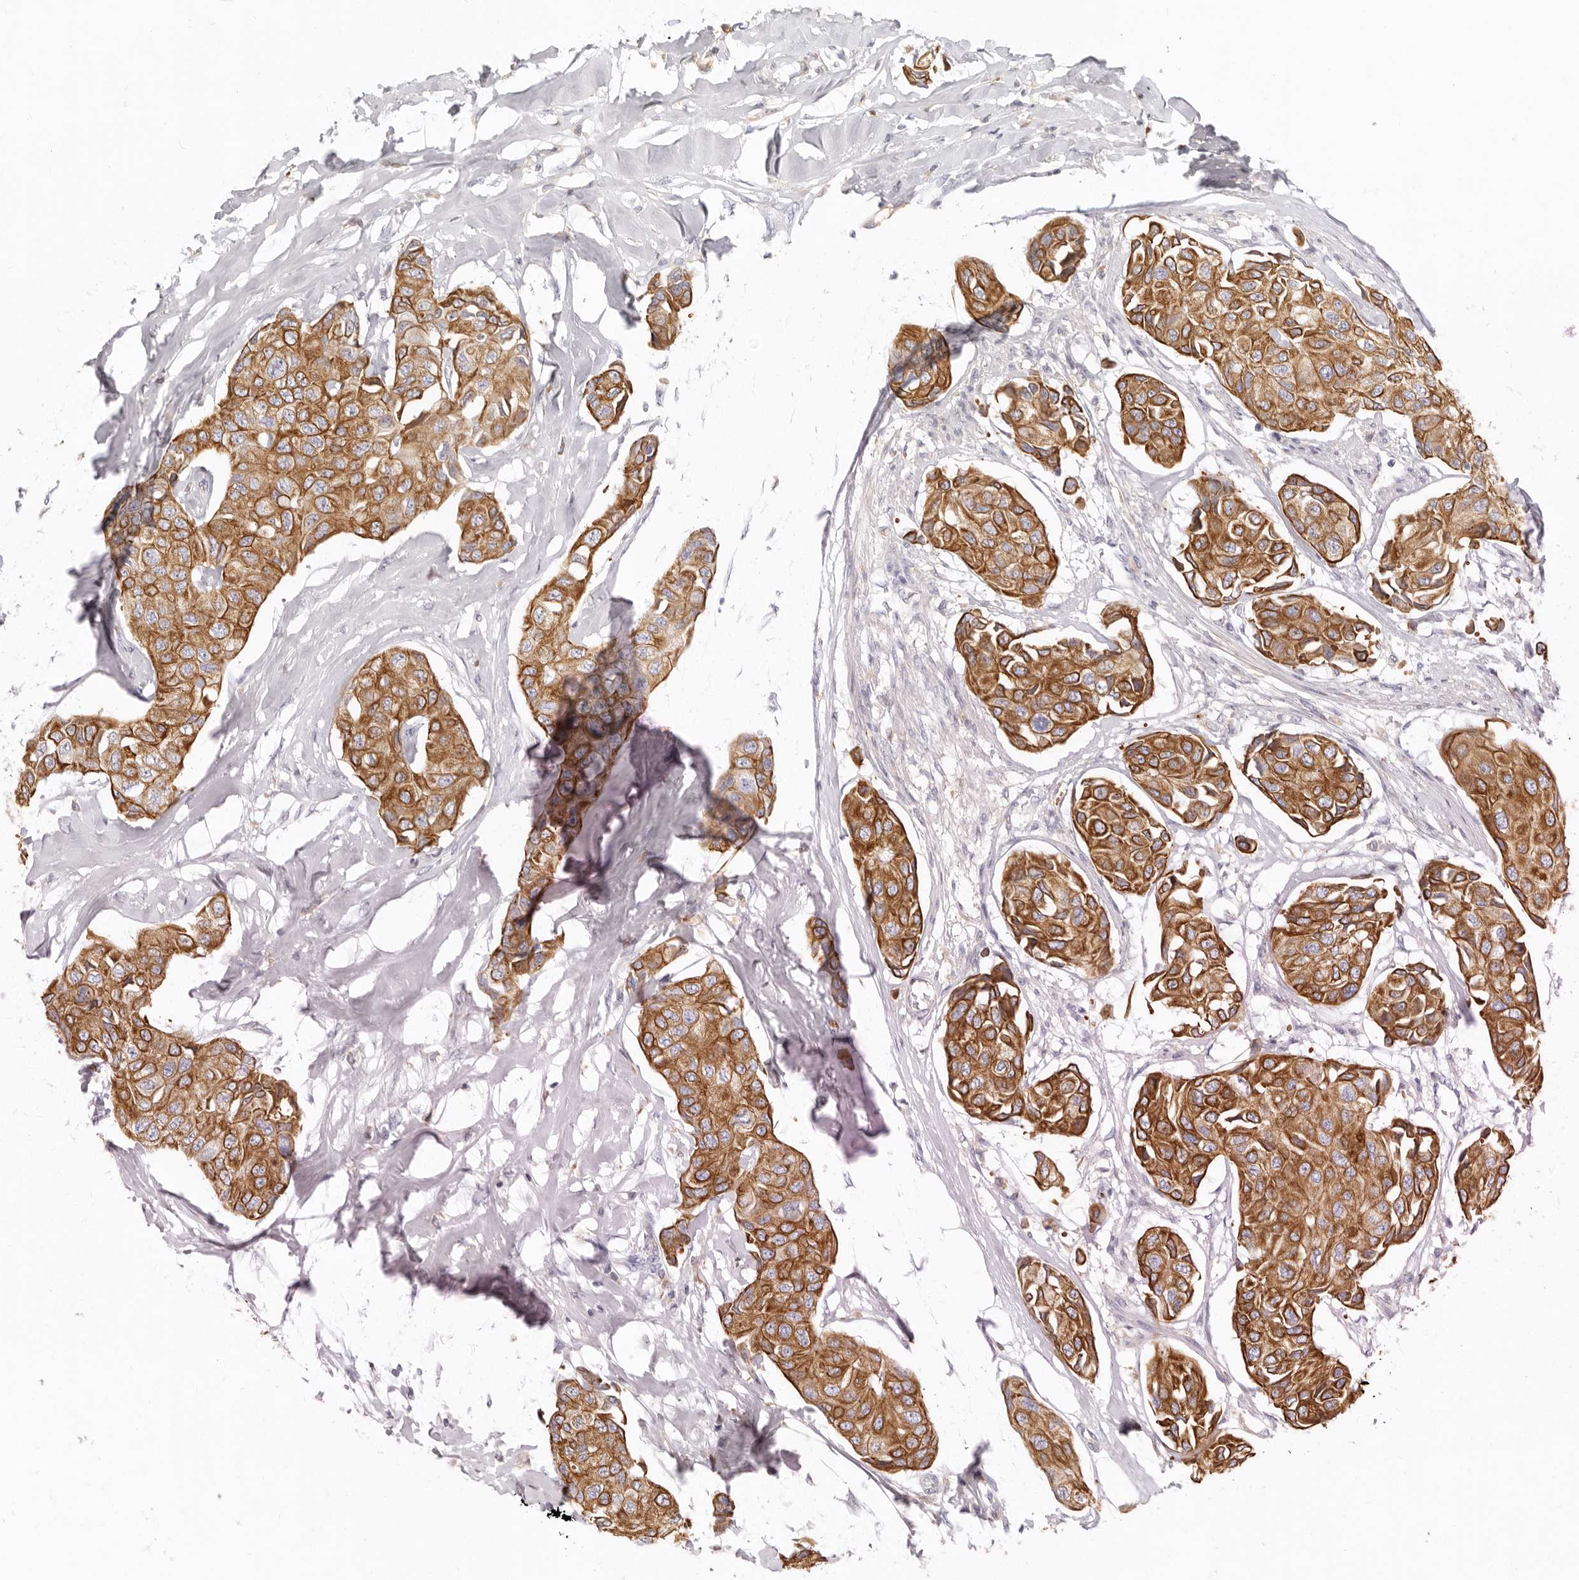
{"staining": {"intensity": "strong", "quantity": ">75%", "location": "cytoplasmic/membranous"}, "tissue": "breast cancer", "cell_type": "Tumor cells", "image_type": "cancer", "snomed": [{"axis": "morphology", "description": "Duct carcinoma"}, {"axis": "topography", "description": "Breast"}], "caption": "This micrograph displays IHC staining of breast cancer, with high strong cytoplasmic/membranous positivity in approximately >75% of tumor cells.", "gene": "NIBAN1", "patient": {"sex": "female", "age": 80}}